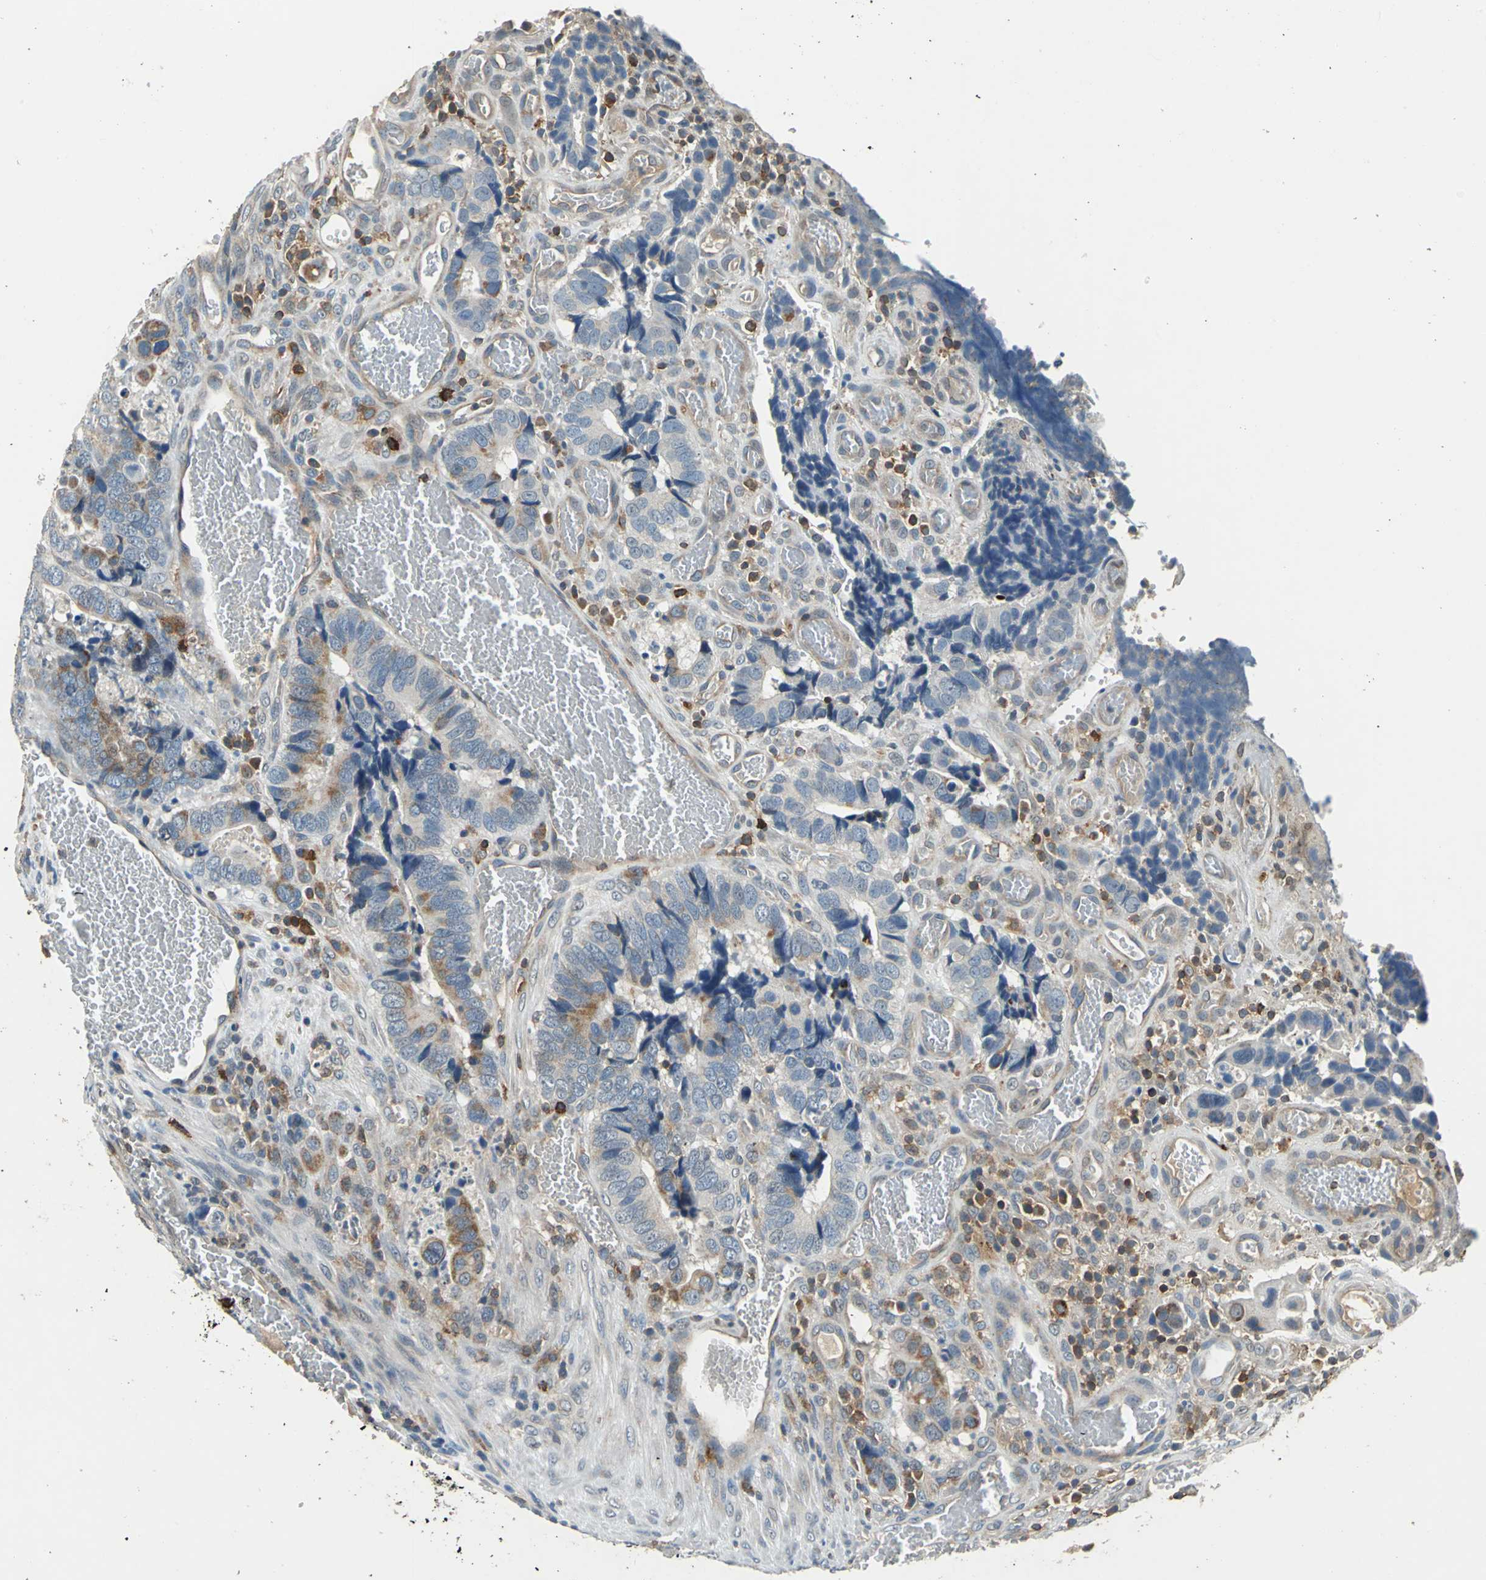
{"staining": {"intensity": "moderate", "quantity": "25%-75%", "location": "cytoplasmic/membranous"}, "tissue": "colorectal cancer", "cell_type": "Tumor cells", "image_type": "cancer", "snomed": [{"axis": "morphology", "description": "Adenocarcinoma, NOS"}, {"axis": "topography", "description": "Colon"}], "caption": "Colorectal cancer (adenocarcinoma) stained with a protein marker shows moderate staining in tumor cells.", "gene": "SLC19A2", "patient": {"sex": "male", "age": 72}}